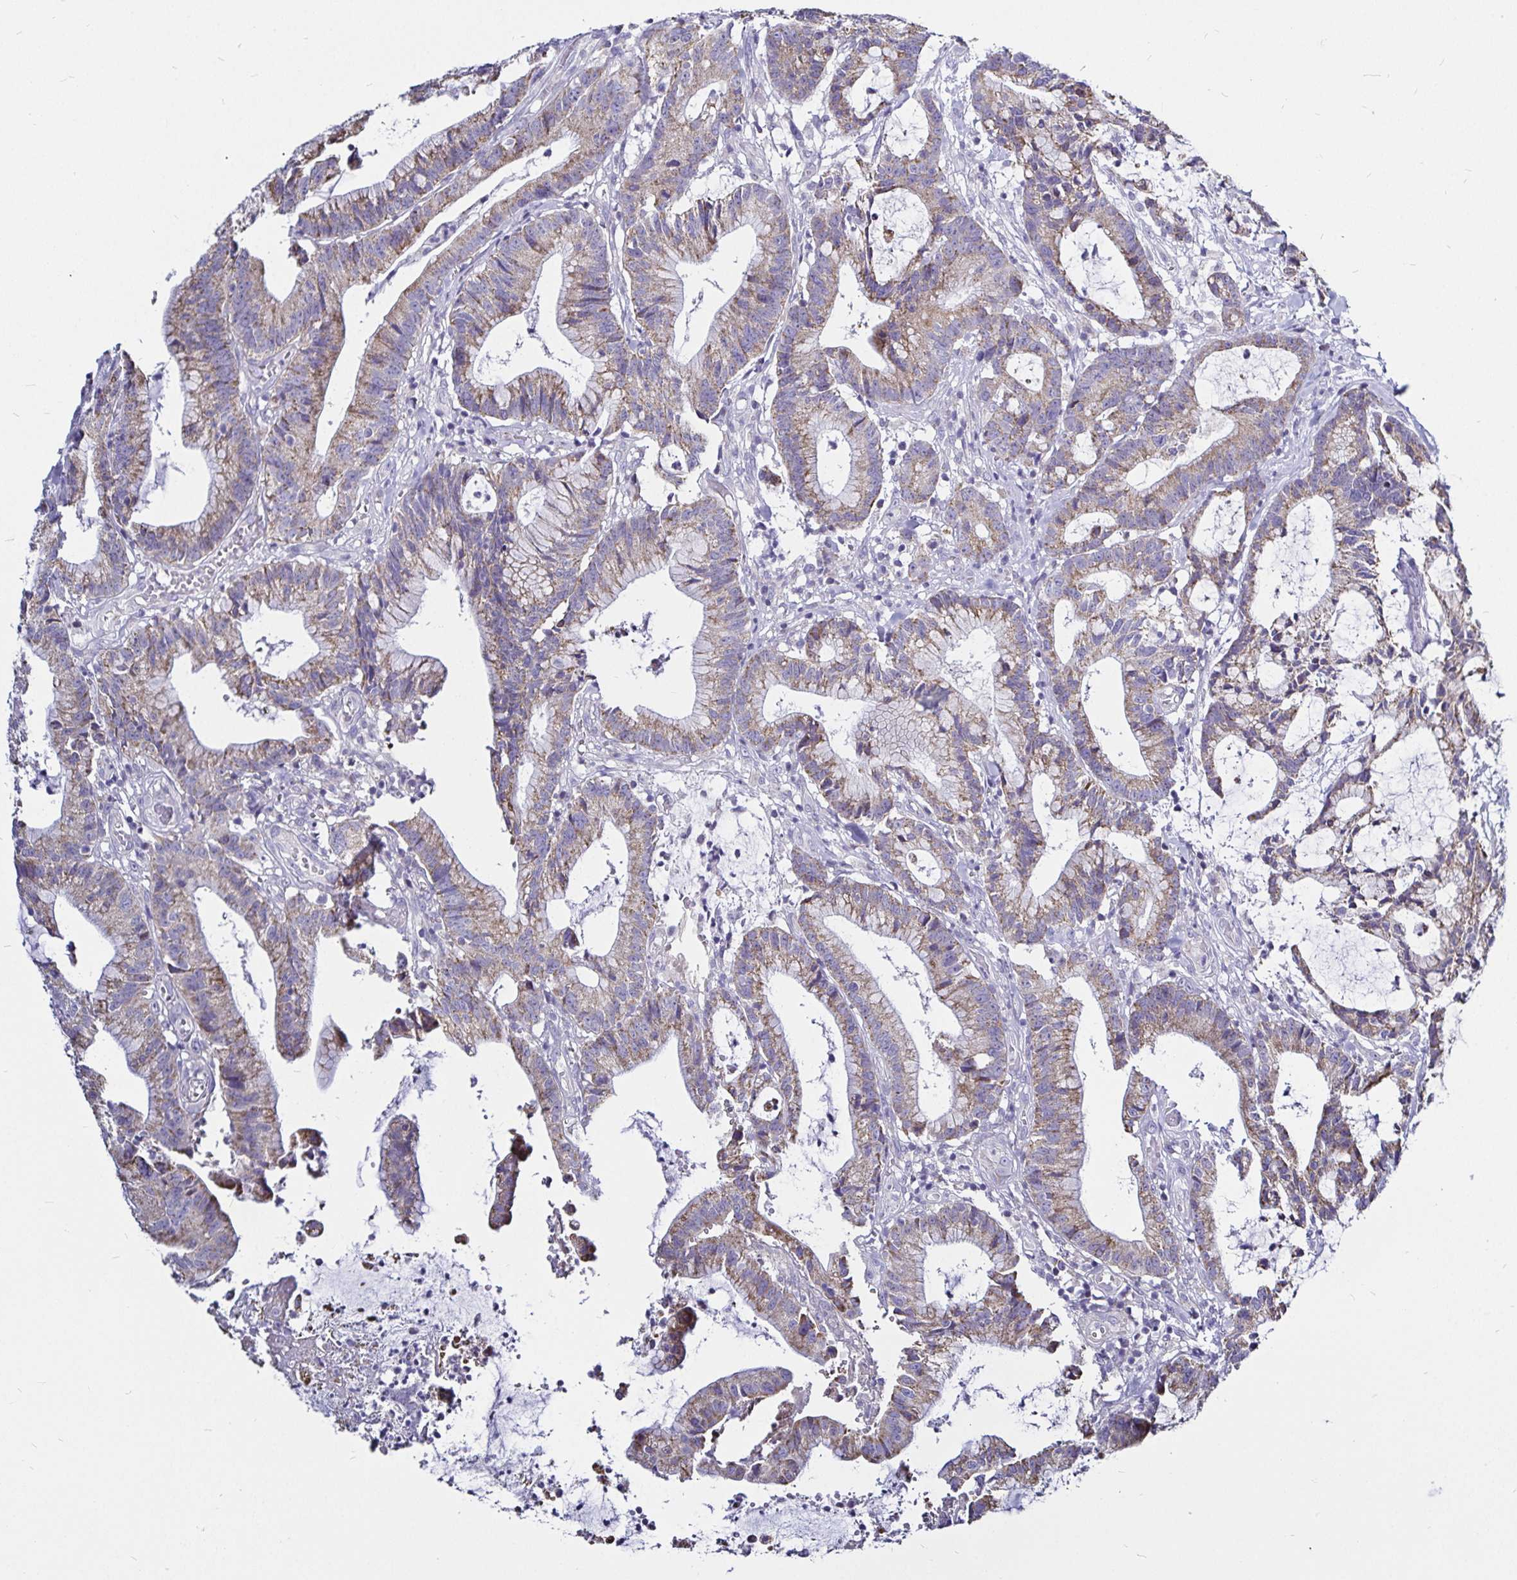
{"staining": {"intensity": "moderate", "quantity": "25%-75%", "location": "cytoplasmic/membranous"}, "tissue": "colorectal cancer", "cell_type": "Tumor cells", "image_type": "cancer", "snomed": [{"axis": "morphology", "description": "Adenocarcinoma, NOS"}, {"axis": "topography", "description": "Colon"}], "caption": "Tumor cells exhibit medium levels of moderate cytoplasmic/membranous positivity in approximately 25%-75% of cells in colorectal cancer (adenocarcinoma).", "gene": "PGAM2", "patient": {"sex": "female", "age": 78}}